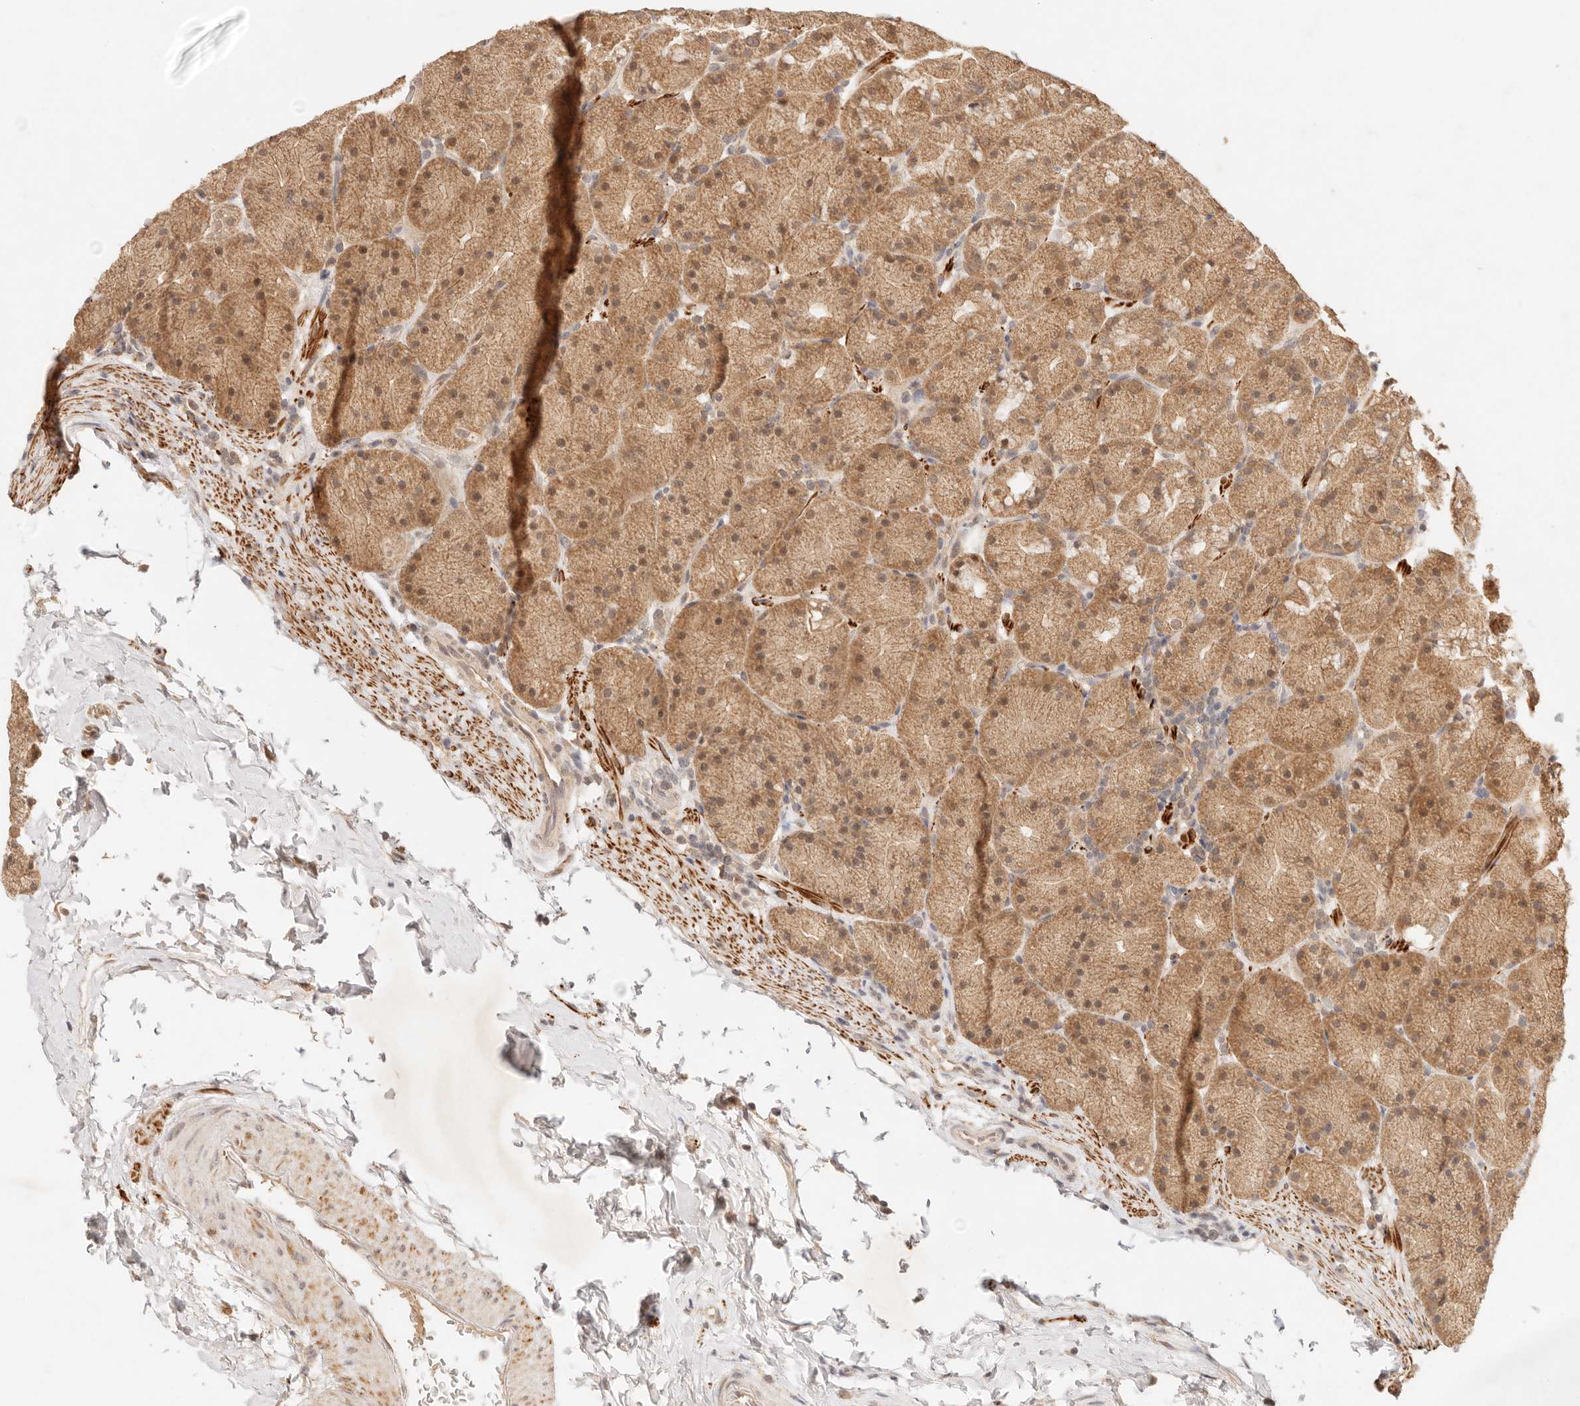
{"staining": {"intensity": "moderate", "quantity": ">75%", "location": "cytoplasmic/membranous,nuclear"}, "tissue": "stomach", "cell_type": "Glandular cells", "image_type": "normal", "snomed": [{"axis": "morphology", "description": "Normal tissue, NOS"}, {"axis": "topography", "description": "Stomach, upper"}, {"axis": "topography", "description": "Stomach"}], "caption": "Brown immunohistochemical staining in unremarkable stomach shows moderate cytoplasmic/membranous,nuclear staining in about >75% of glandular cells. The staining was performed using DAB, with brown indicating positive protein expression. Nuclei are stained blue with hematoxylin.", "gene": "TRIM11", "patient": {"sex": "male", "age": 48}}